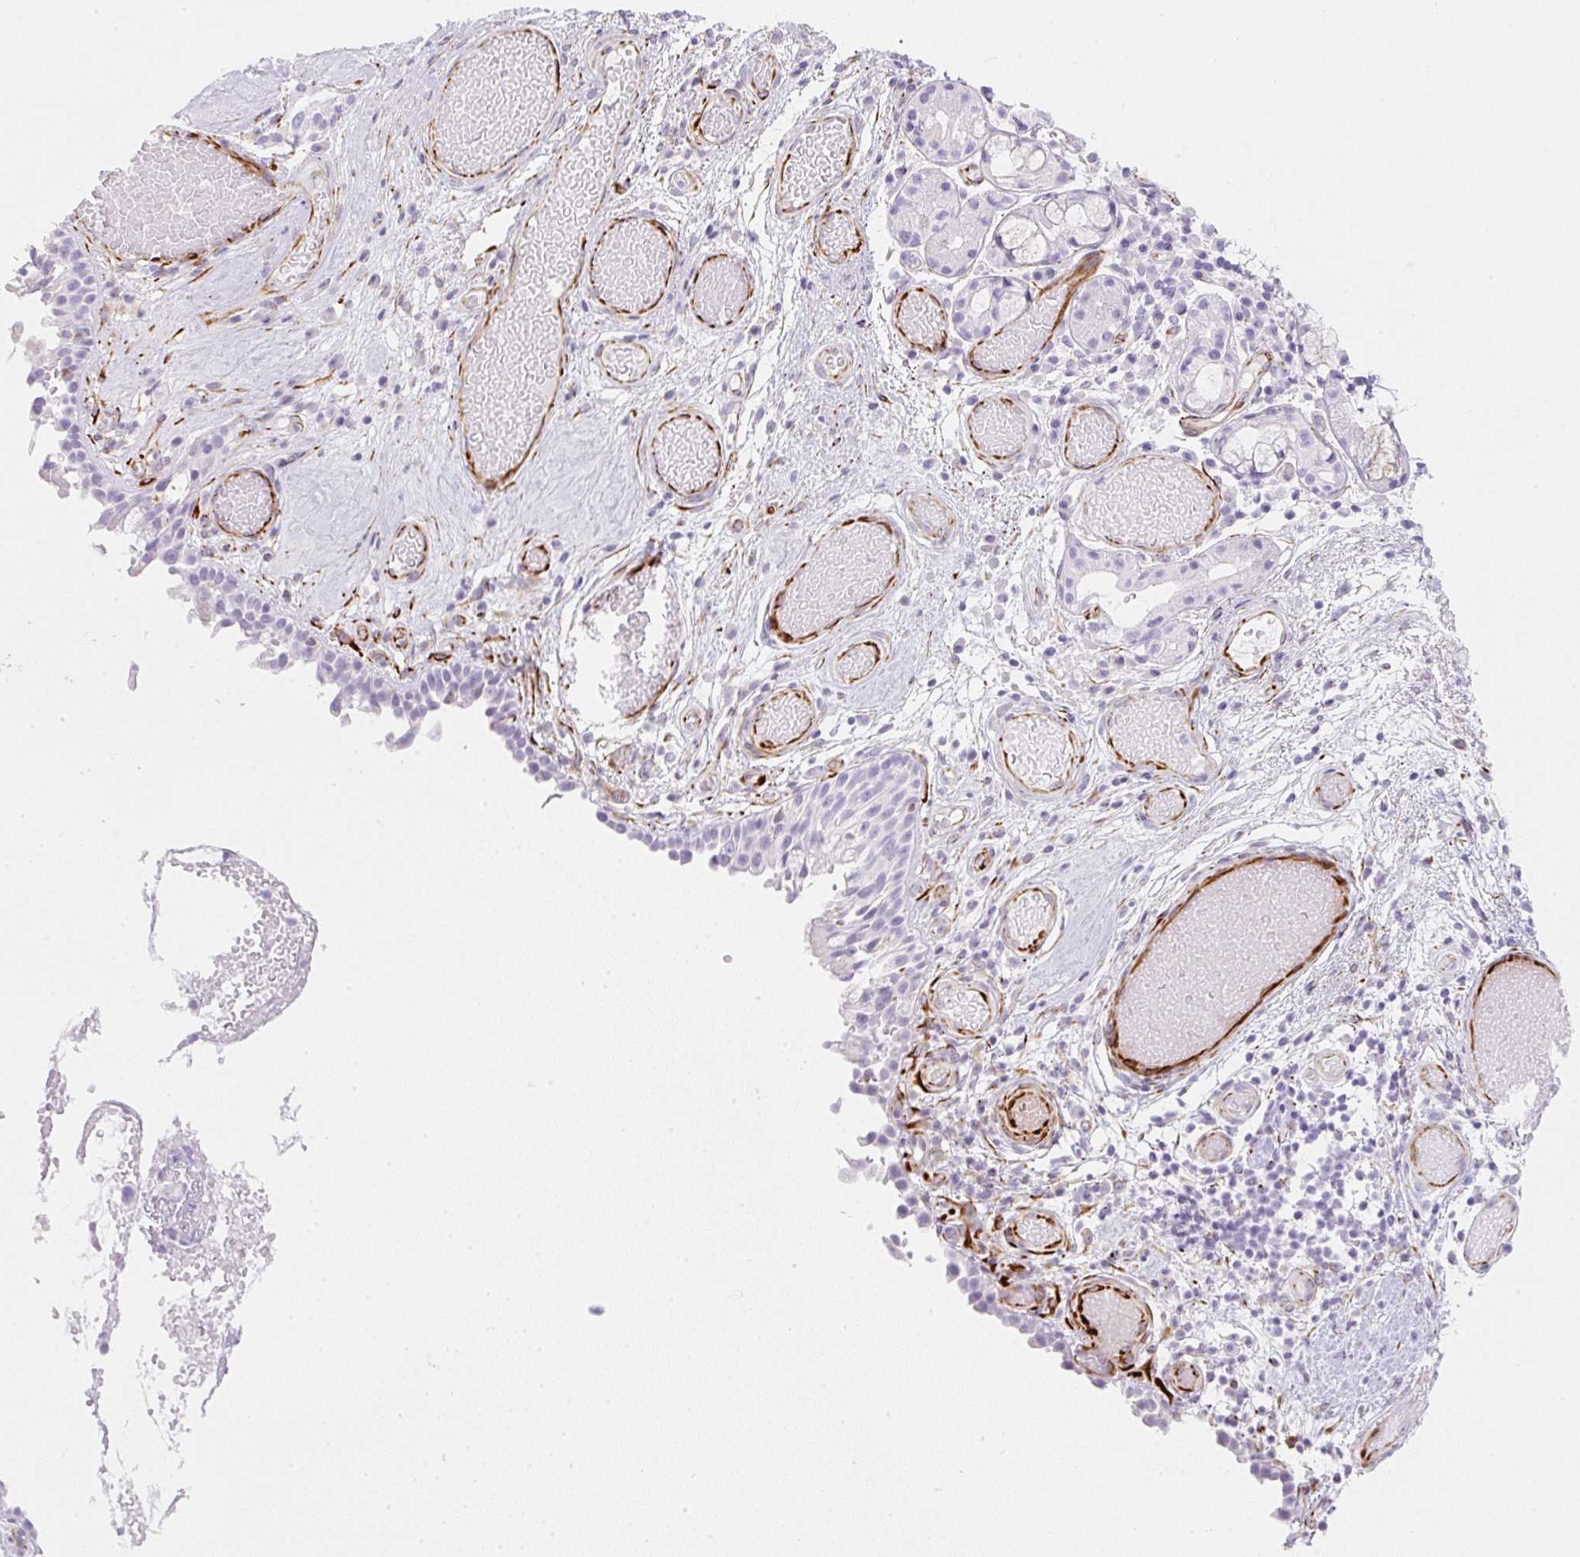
{"staining": {"intensity": "negative", "quantity": "none", "location": "none"}, "tissue": "nasopharynx", "cell_type": "Respiratory epithelial cells", "image_type": "normal", "snomed": [{"axis": "morphology", "description": "Normal tissue, NOS"}, {"axis": "morphology", "description": "Inflammation, NOS"}, {"axis": "topography", "description": "Nasopharynx"}], "caption": "IHC micrograph of unremarkable nasopharynx: nasopharynx stained with DAB reveals no significant protein staining in respiratory epithelial cells.", "gene": "ZNF689", "patient": {"sex": "male", "age": 54}}